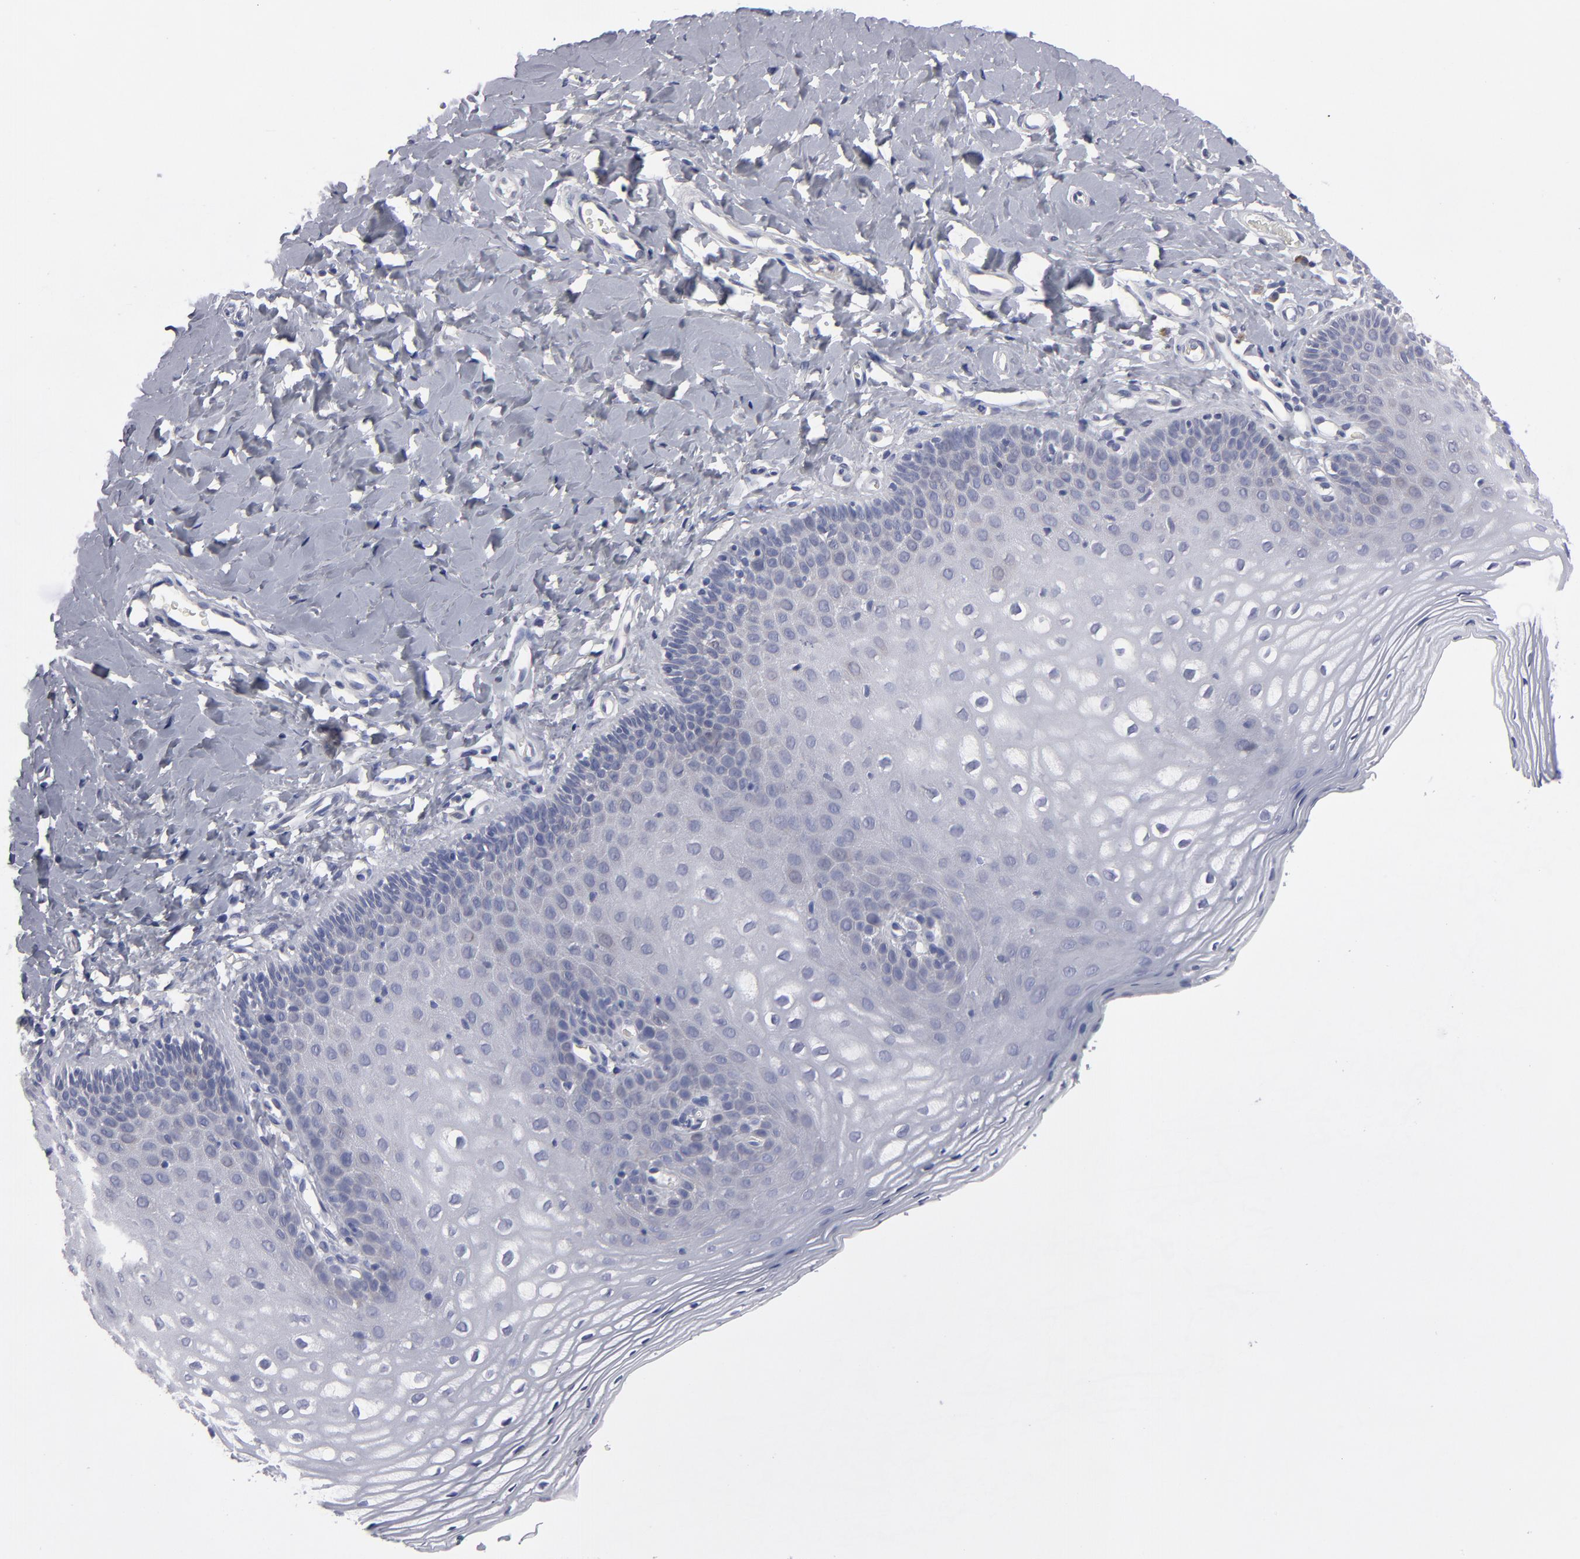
{"staining": {"intensity": "weak", "quantity": "<25%", "location": "cytoplasmic/membranous"}, "tissue": "vagina", "cell_type": "Squamous epithelial cells", "image_type": "normal", "snomed": [{"axis": "morphology", "description": "Normal tissue, NOS"}, {"axis": "topography", "description": "Vagina"}], "caption": "The image displays no significant positivity in squamous epithelial cells of vagina.", "gene": "CCDC80", "patient": {"sex": "female", "age": 55}}